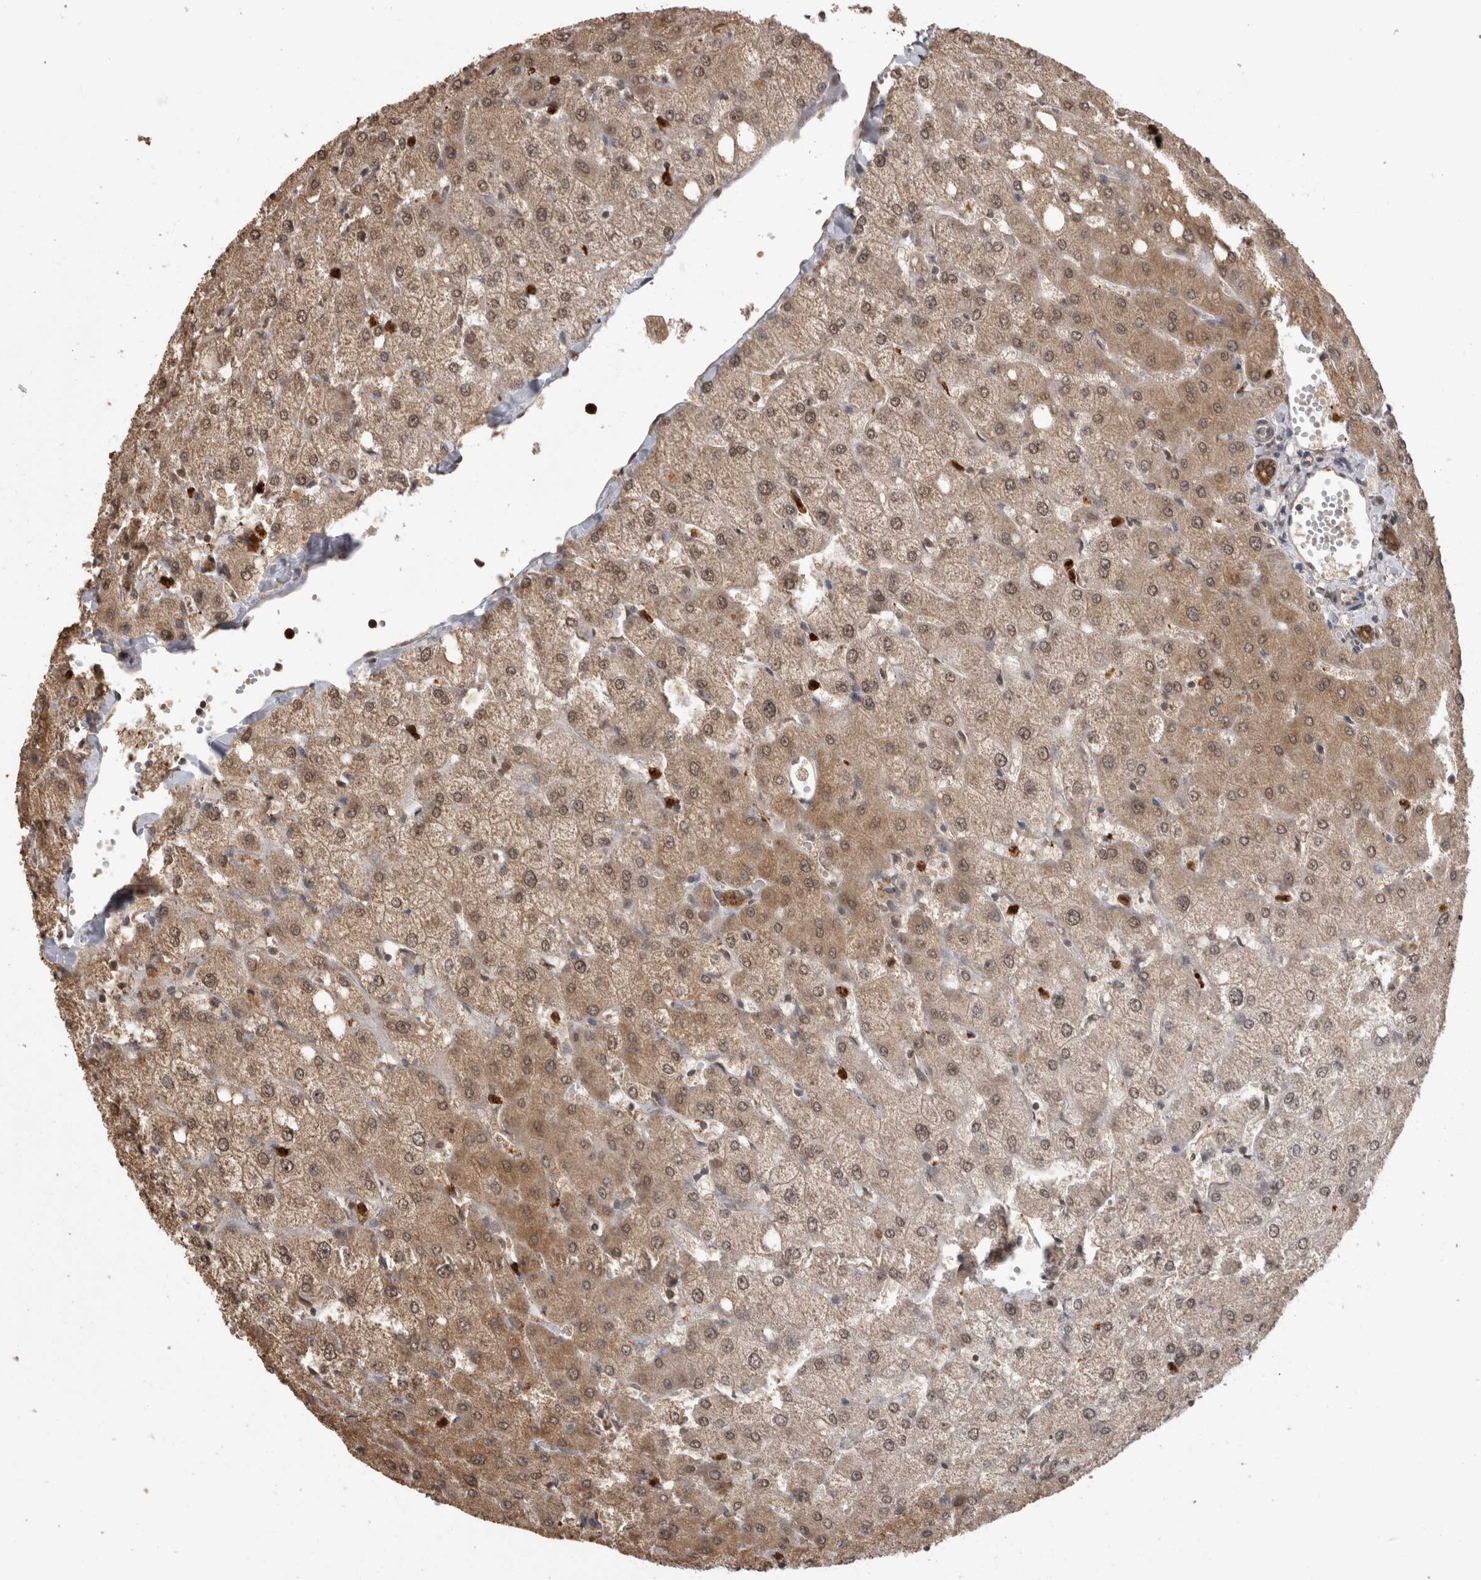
{"staining": {"intensity": "moderate", "quantity": ">75%", "location": "cytoplasmic/membranous,nuclear"}, "tissue": "liver", "cell_type": "Cholangiocytes", "image_type": "normal", "snomed": [{"axis": "morphology", "description": "Normal tissue, NOS"}, {"axis": "topography", "description": "Liver"}], "caption": "A medium amount of moderate cytoplasmic/membranous,nuclear staining is appreciated in approximately >75% of cholangiocytes in unremarkable liver. Using DAB (3,3'-diaminobenzidine) (brown) and hematoxylin (blue) stains, captured at high magnification using brightfield microscopy.", "gene": "PAK4", "patient": {"sex": "female", "age": 54}}